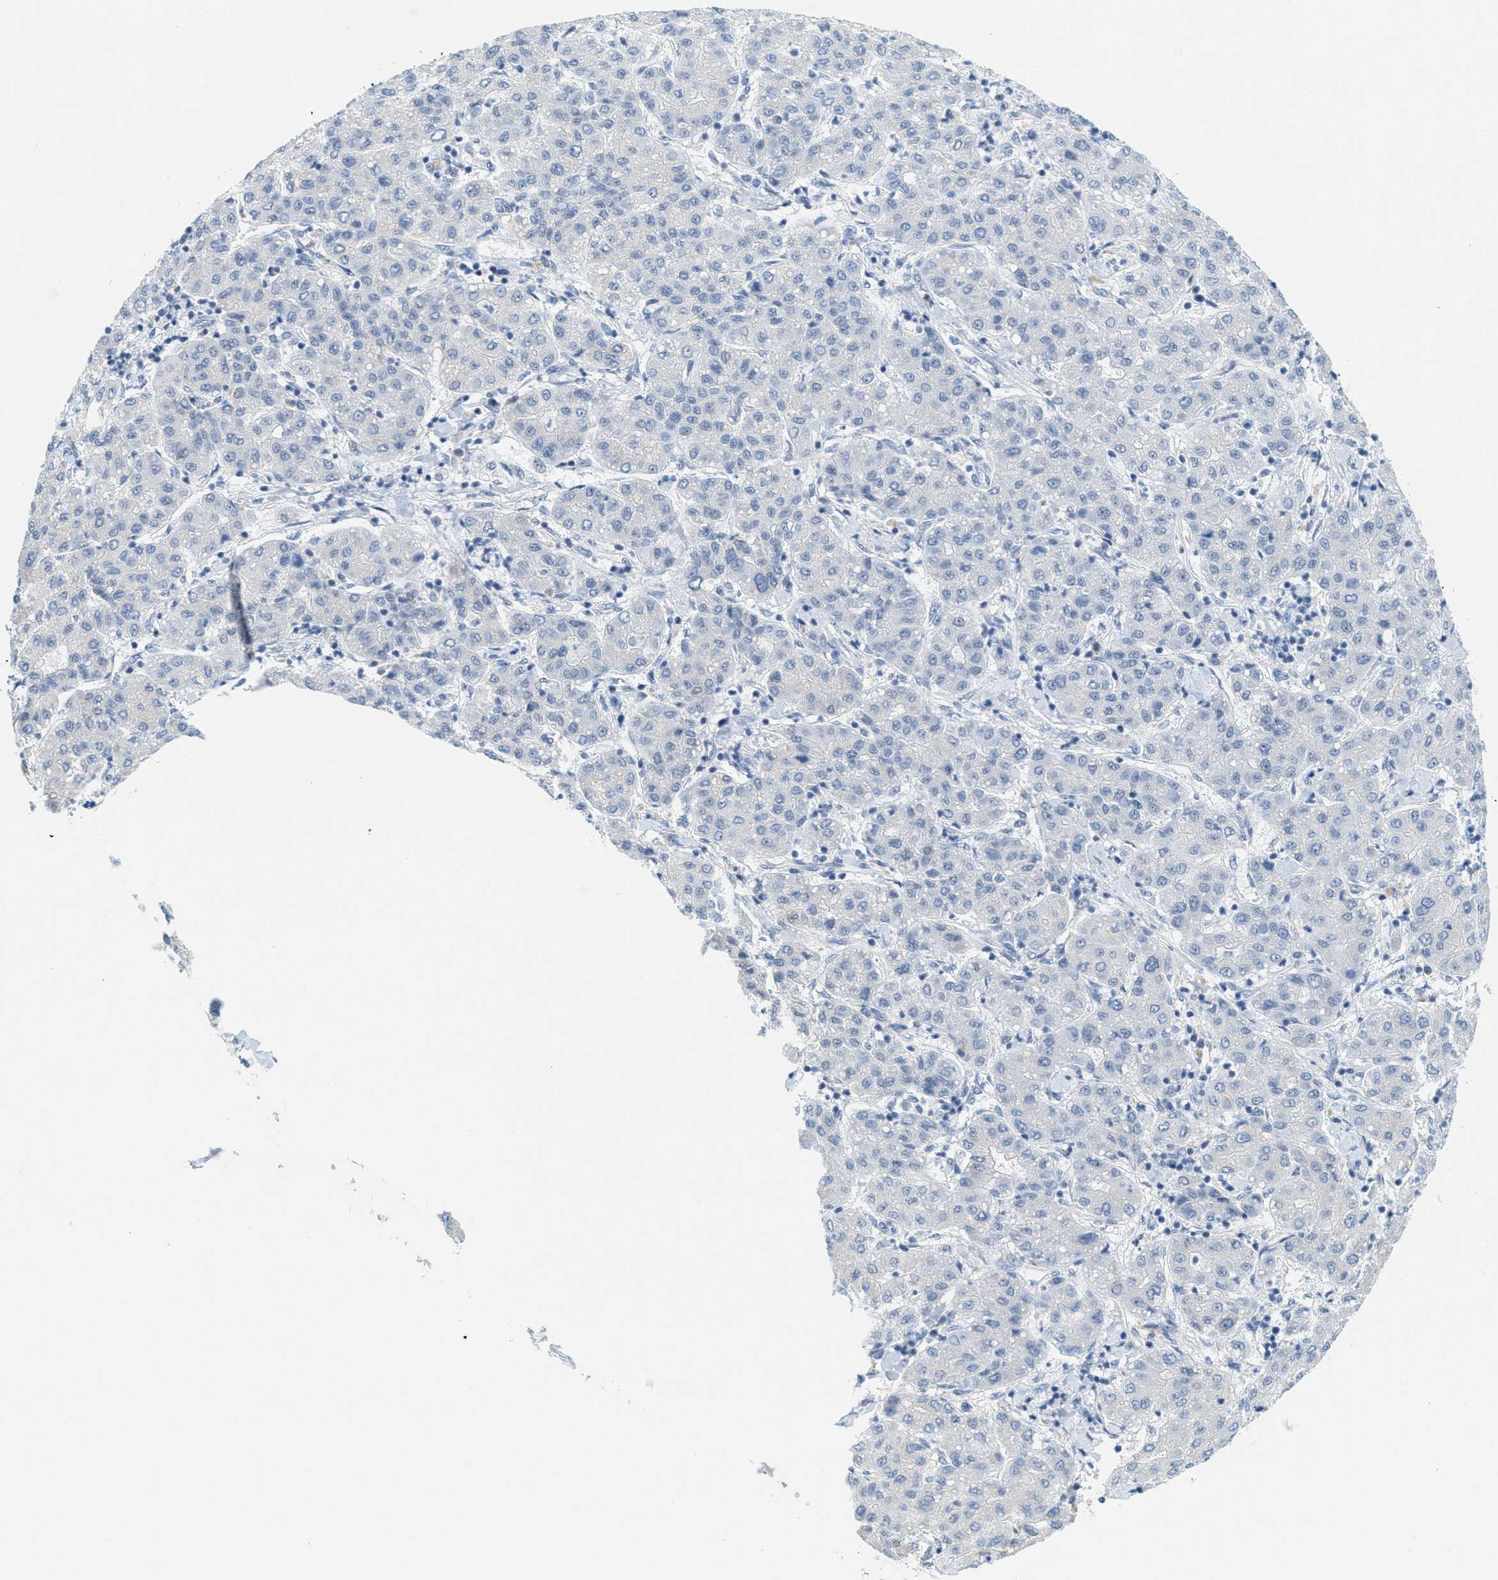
{"staining": {"intensity": "negative", "quantity": "none", "location": "none"}, "tissue": "liver cancer", "cell_type": "Tumor cells", "image_type": "cancer", "snomed": [{"axis": "morphology", "description": "Carcinoma, Hepatocellular, NOS"}, {"axis": "topography", "description": "Liver"}], "caption": "Image shows no protein expression in tumor cells of liver hepatocellular carcinoma tissue. (DAB immunohistochemistry (IHC) with hematoxylin counter stain).", "gene": "TEX264", "patient": {"sex": "male", "age": 65}}